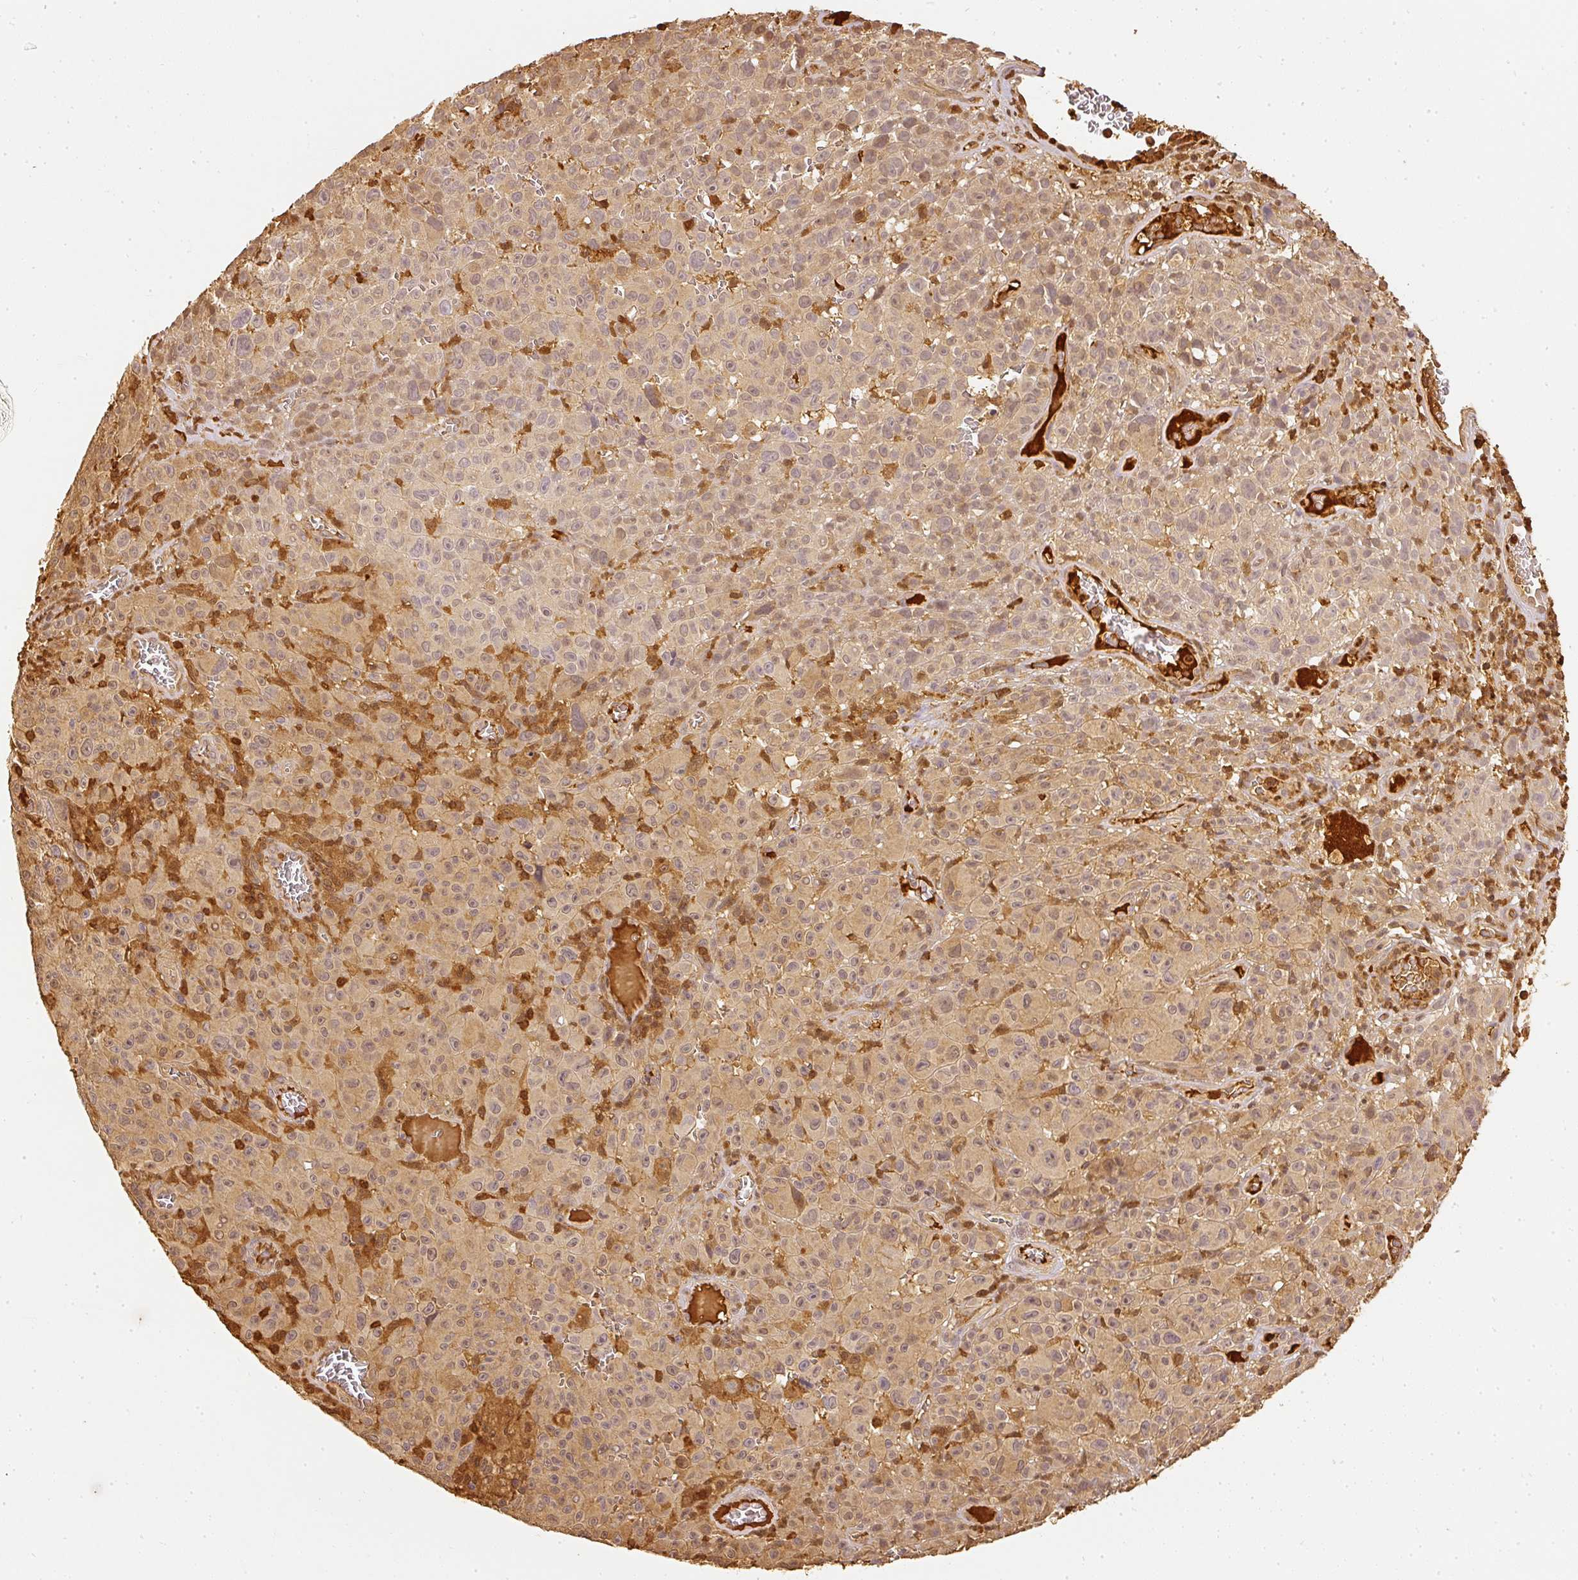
{"staining": {"intensity": "weak", "quantity": "<25%", "location": "cytoplasmic/membranous"}, "tissue": "melanoma", "cell_type": "Tumor cells", "image_type": "cancer", "snomed": [{"axis": "morphology", "description": "Malignant melanoma, NOS"}, {"axis": "topography", "description": "Skin"}], "caption": "This is an immunohistochemistry (IHC) photomicrograph of human melanoma. There is no positivity in tumor cells.", "gene": "PFN1", "patient": {"sex": "female", "age": 82}}